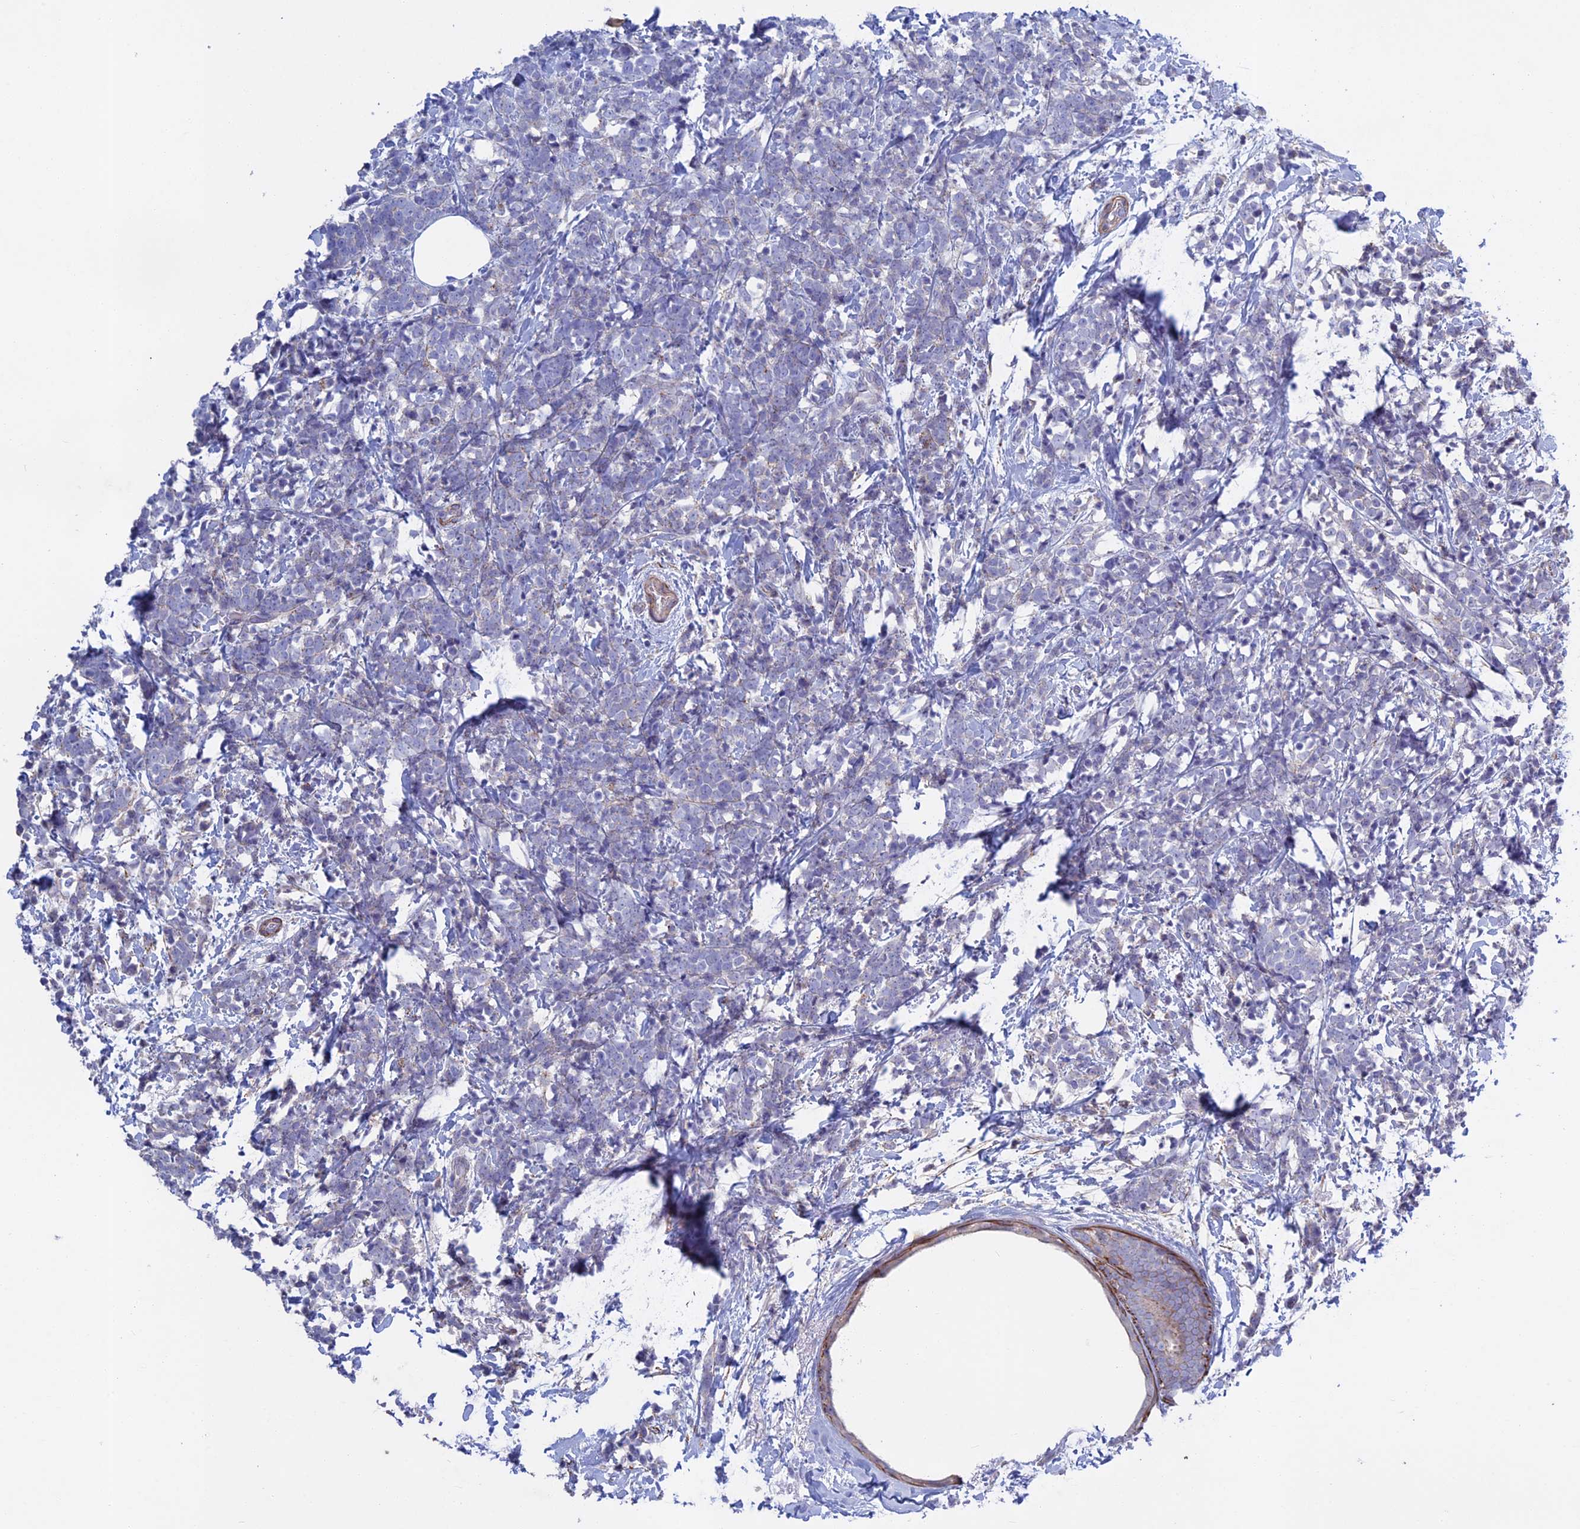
{"staining": {"intensity": "negative", "quantity": "none", "location": "none"}, "tissue": "breast cancer", "cell_type": "Tumor cells", "image_type": "cancer", "snomed": [{"axis": "morphology", "description": "Lobular carcinoma"}, {"axis": "topography", "description": "Breast"}], "caption": "Tumor cells show no significant positivity in lobular carcinoma (breast).", "gene": "LYPD5", "patient": {"sex": "female", "age": 58}}